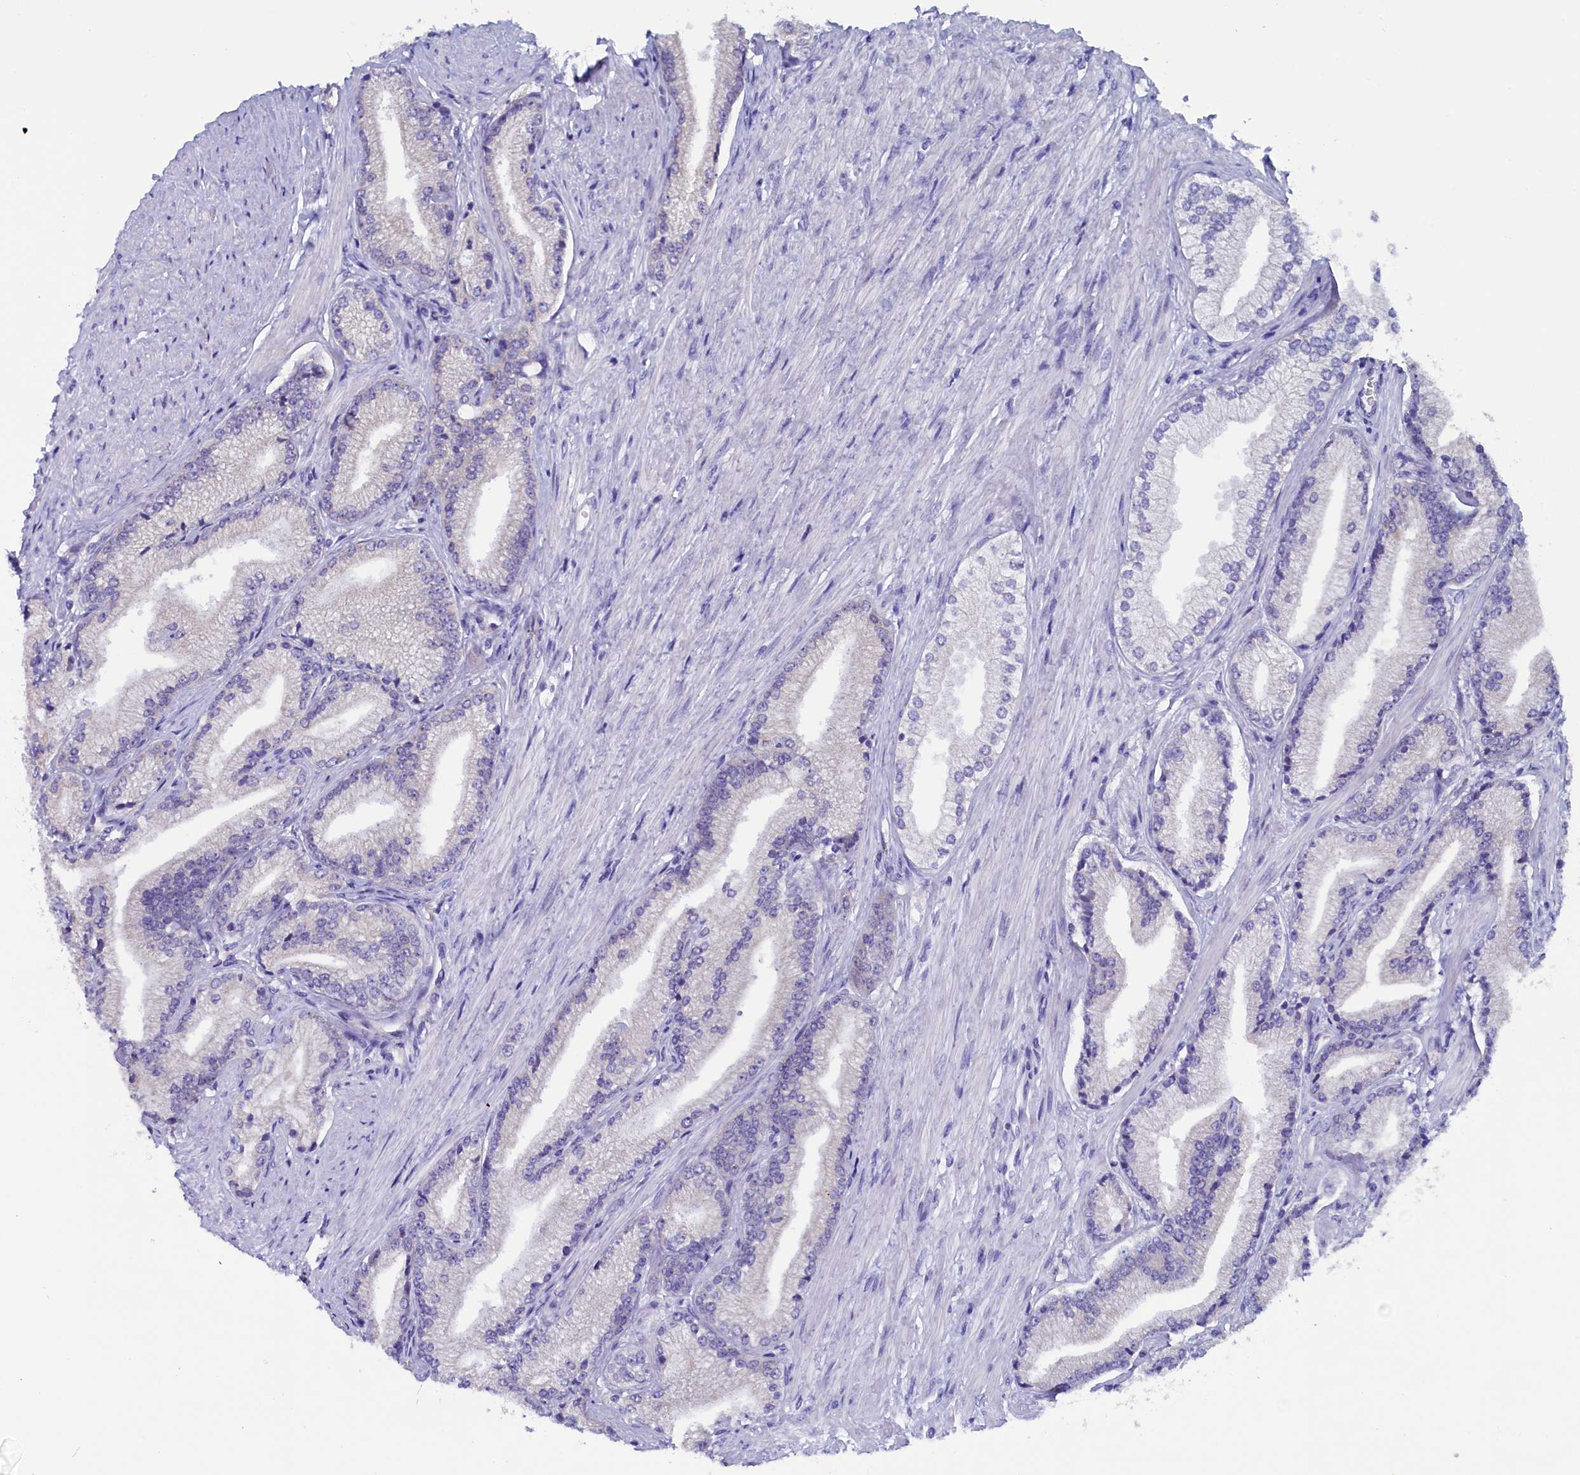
{"staining": {"intensity": "weak", "quantity": "25%-75%", "location": "cytoplasmic/membranous"}, "tissue": "prostate cancer", "cell_type": "Tumor cells", "image_type": "cancer", "snomed": [{"axis": "morphology", "description": "Adenocarcinoma, High grade"}, {"axis": "topography", "description": "Prostate"}], "caption": "Tumor cells reveal weak cytoplasmic/membranous staining in about 25%-75% of cells in prostate cancer (high-grade adenocarcinoma). The staining was performed using DAB to visualize the protein expression in brown, while the nuclei were stained in blue with hematoxylin (Magnification: 20x).", "gene": "CIAPIN1", "patient": {"sex": "male", "age": 67}}